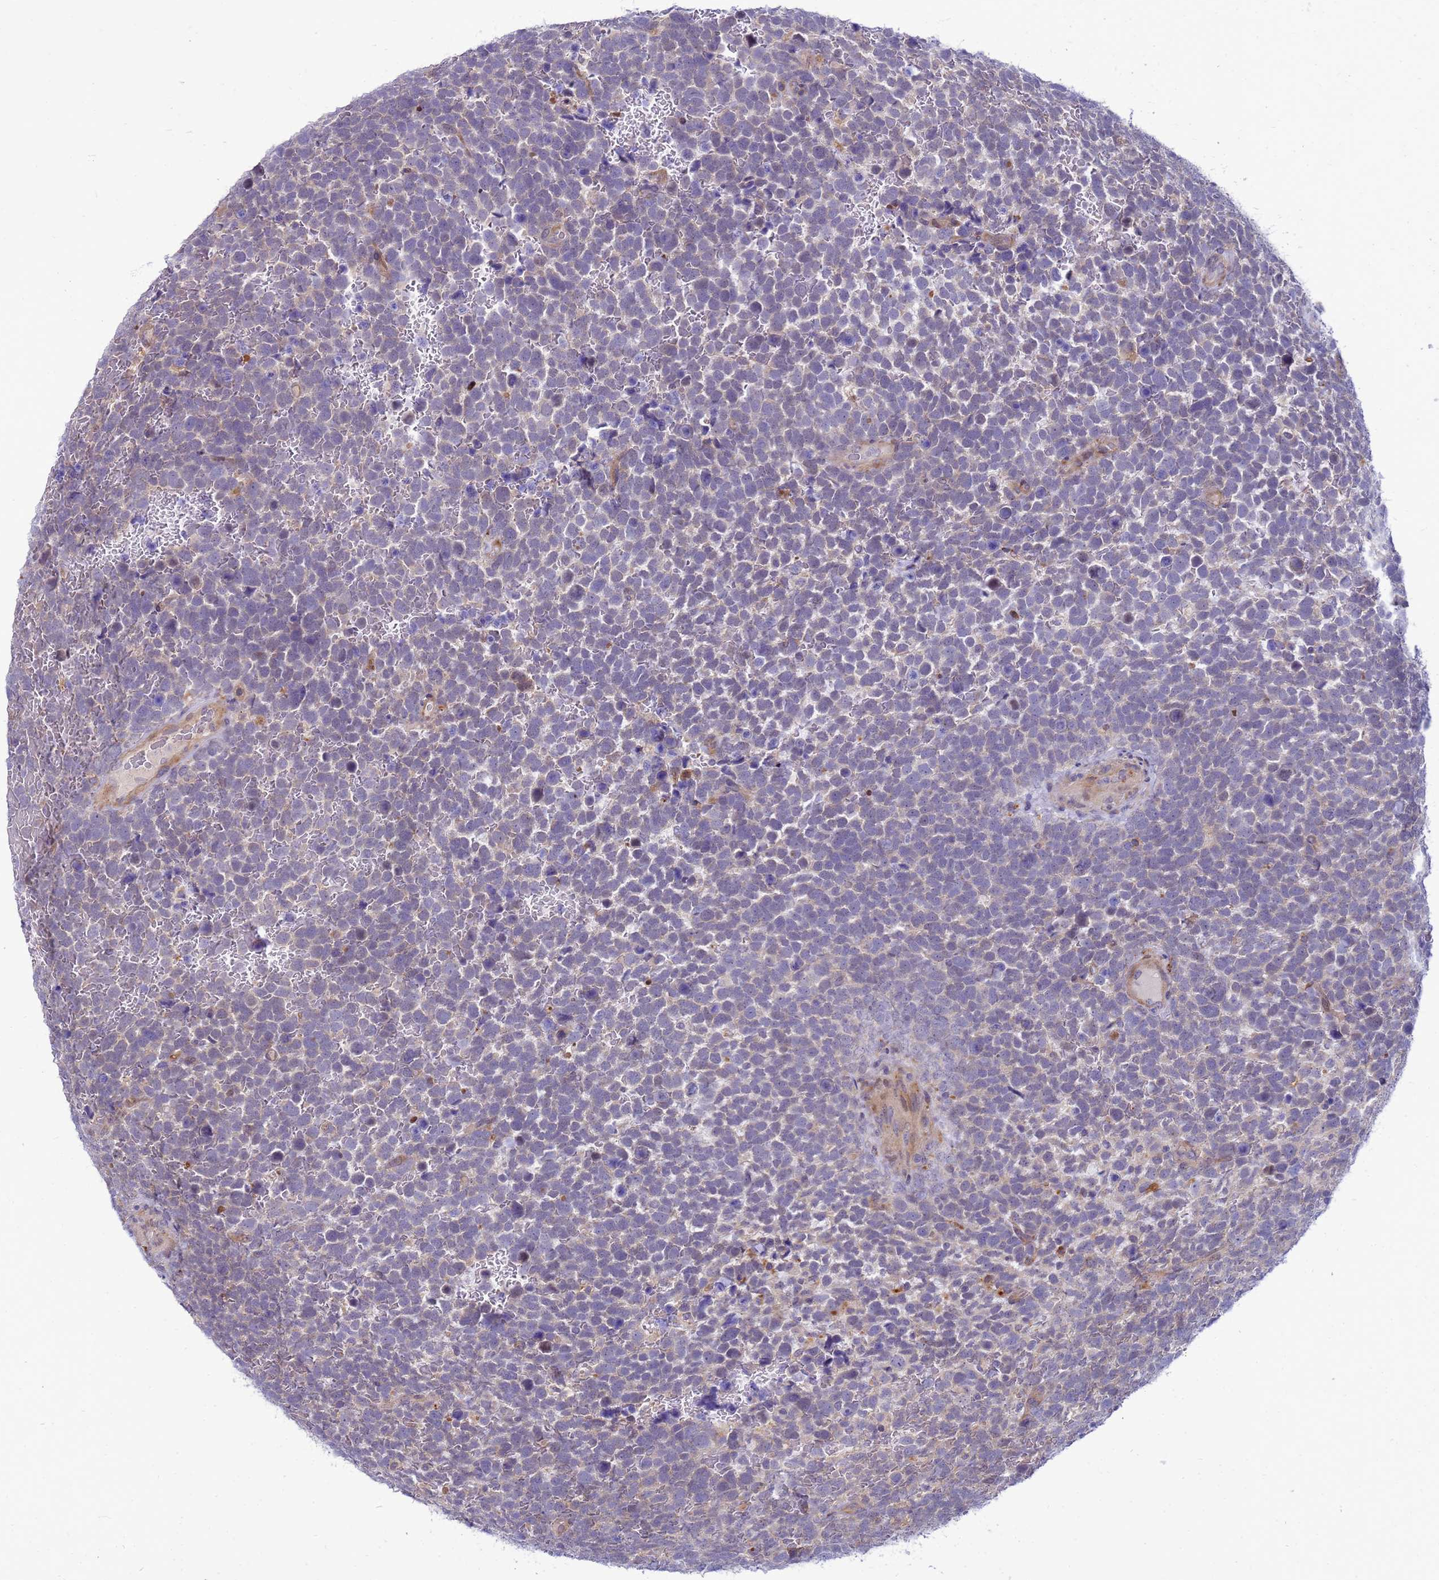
{"staining": {"intensity": "weak", "quantity": "<25%", "location": "cytoplasmic/membranous"}, "tissue": "urothelial cancer", "cell_type": "Tumor cells", "image_type": "cancer", "snomed": [{"axis": "morphology", "description": "Urothelial carcinoma, High grade"}, {"axis": "topography", "description": "Urinary bladder"}], "caption": "This is an immunohistochemistry (IHC) photomicrograph of urothelial carcinoma (high-grade). There is no staining in tumor cells.", "gene": "ENOPH1", "patient": {"sex": "female", "age": 82}}